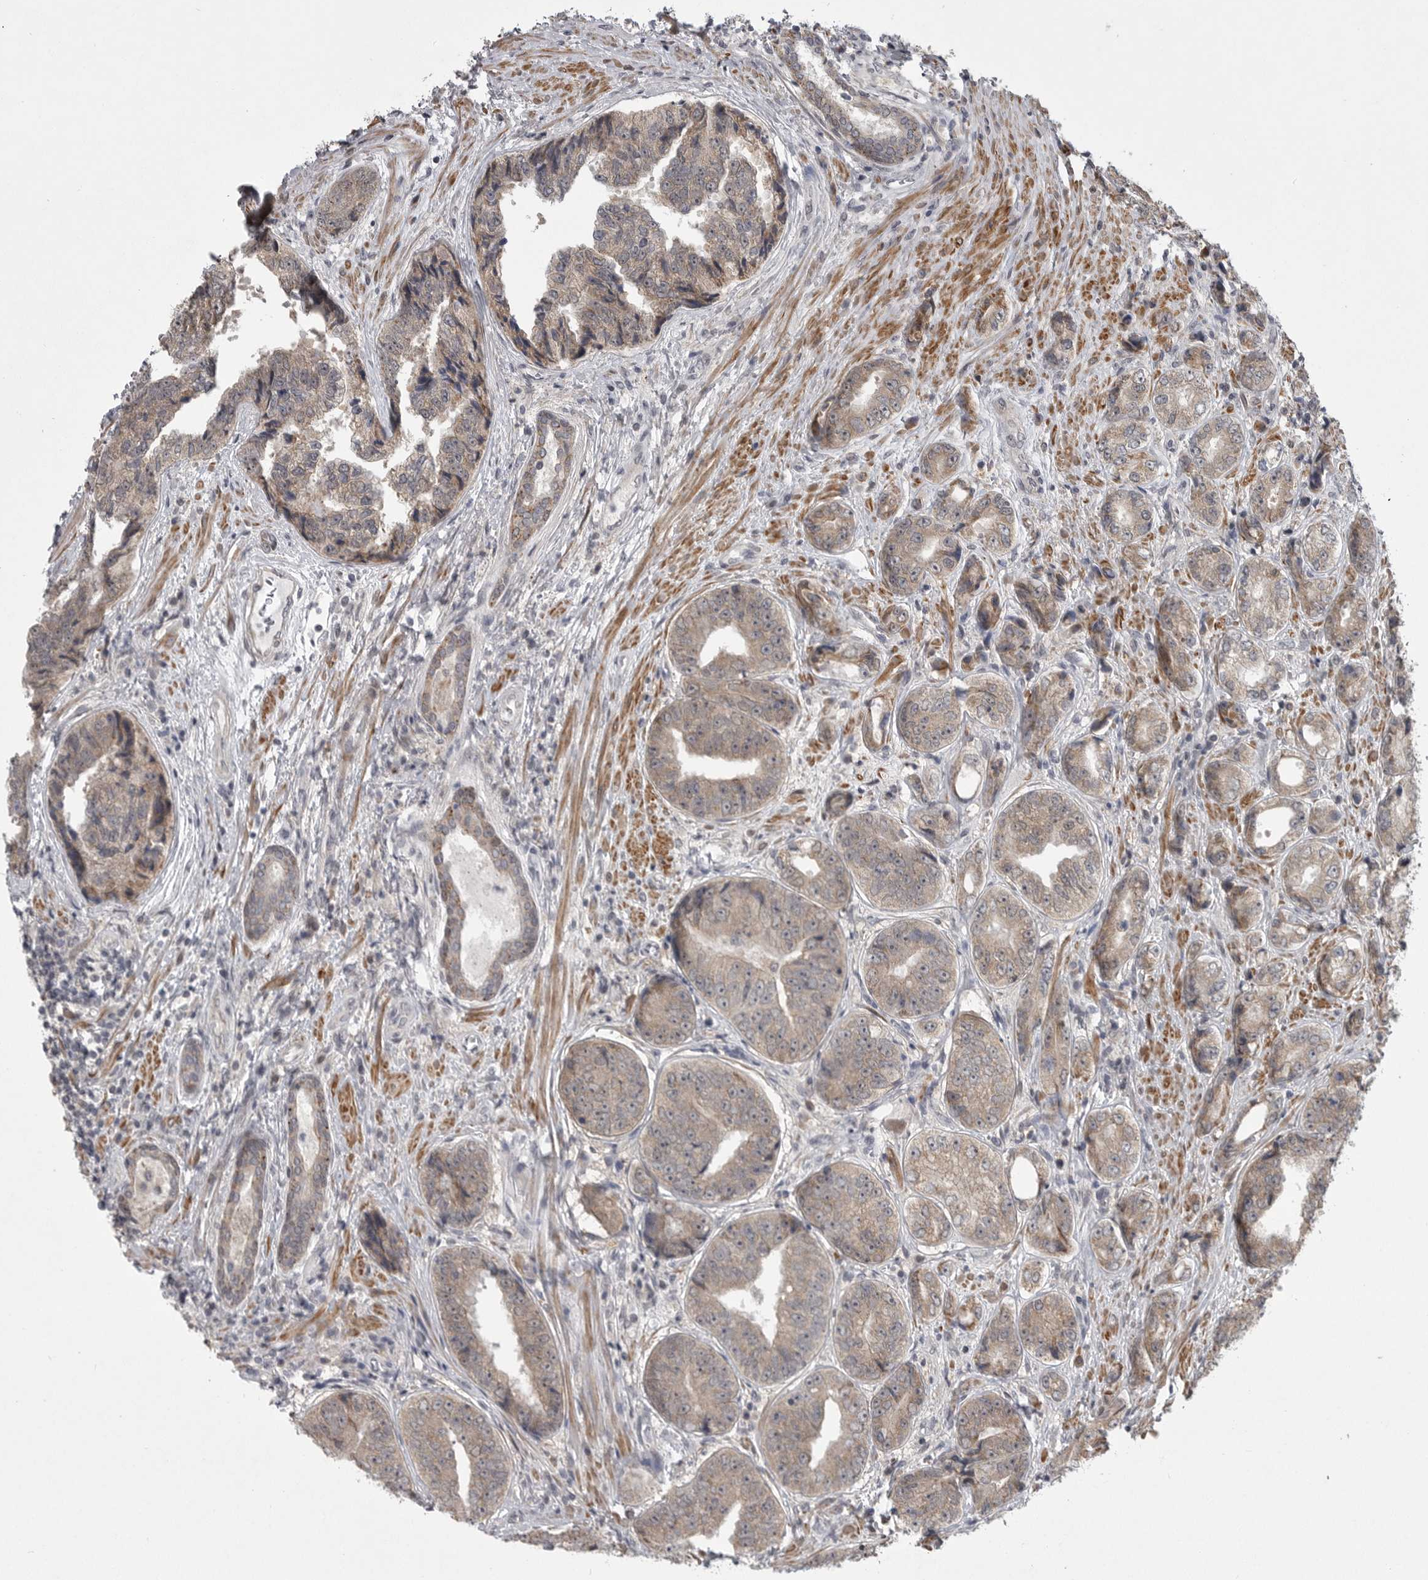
{"staining": {"intensity": "weak", "quantity": "<25%", "location": "cytoplasmic/membranous"}, "tissue": "prostate cancer", "cell_type": "Tumor cells", "image_type": "cancer", "snomed": [{"axis": "morphology", "description": "Adenocarcinoma, High grade"}, {"axis": "topography", "description": "Prostate"}], "caption": "Immunohistochemistry image of adenocarcinoma (high-grade) (prostate) stained for a protein (brown), which demonstrates no positivity in tumor cells.", "gene": "PPP1R9A", "patient": {"sex": "male", "age": 61}}